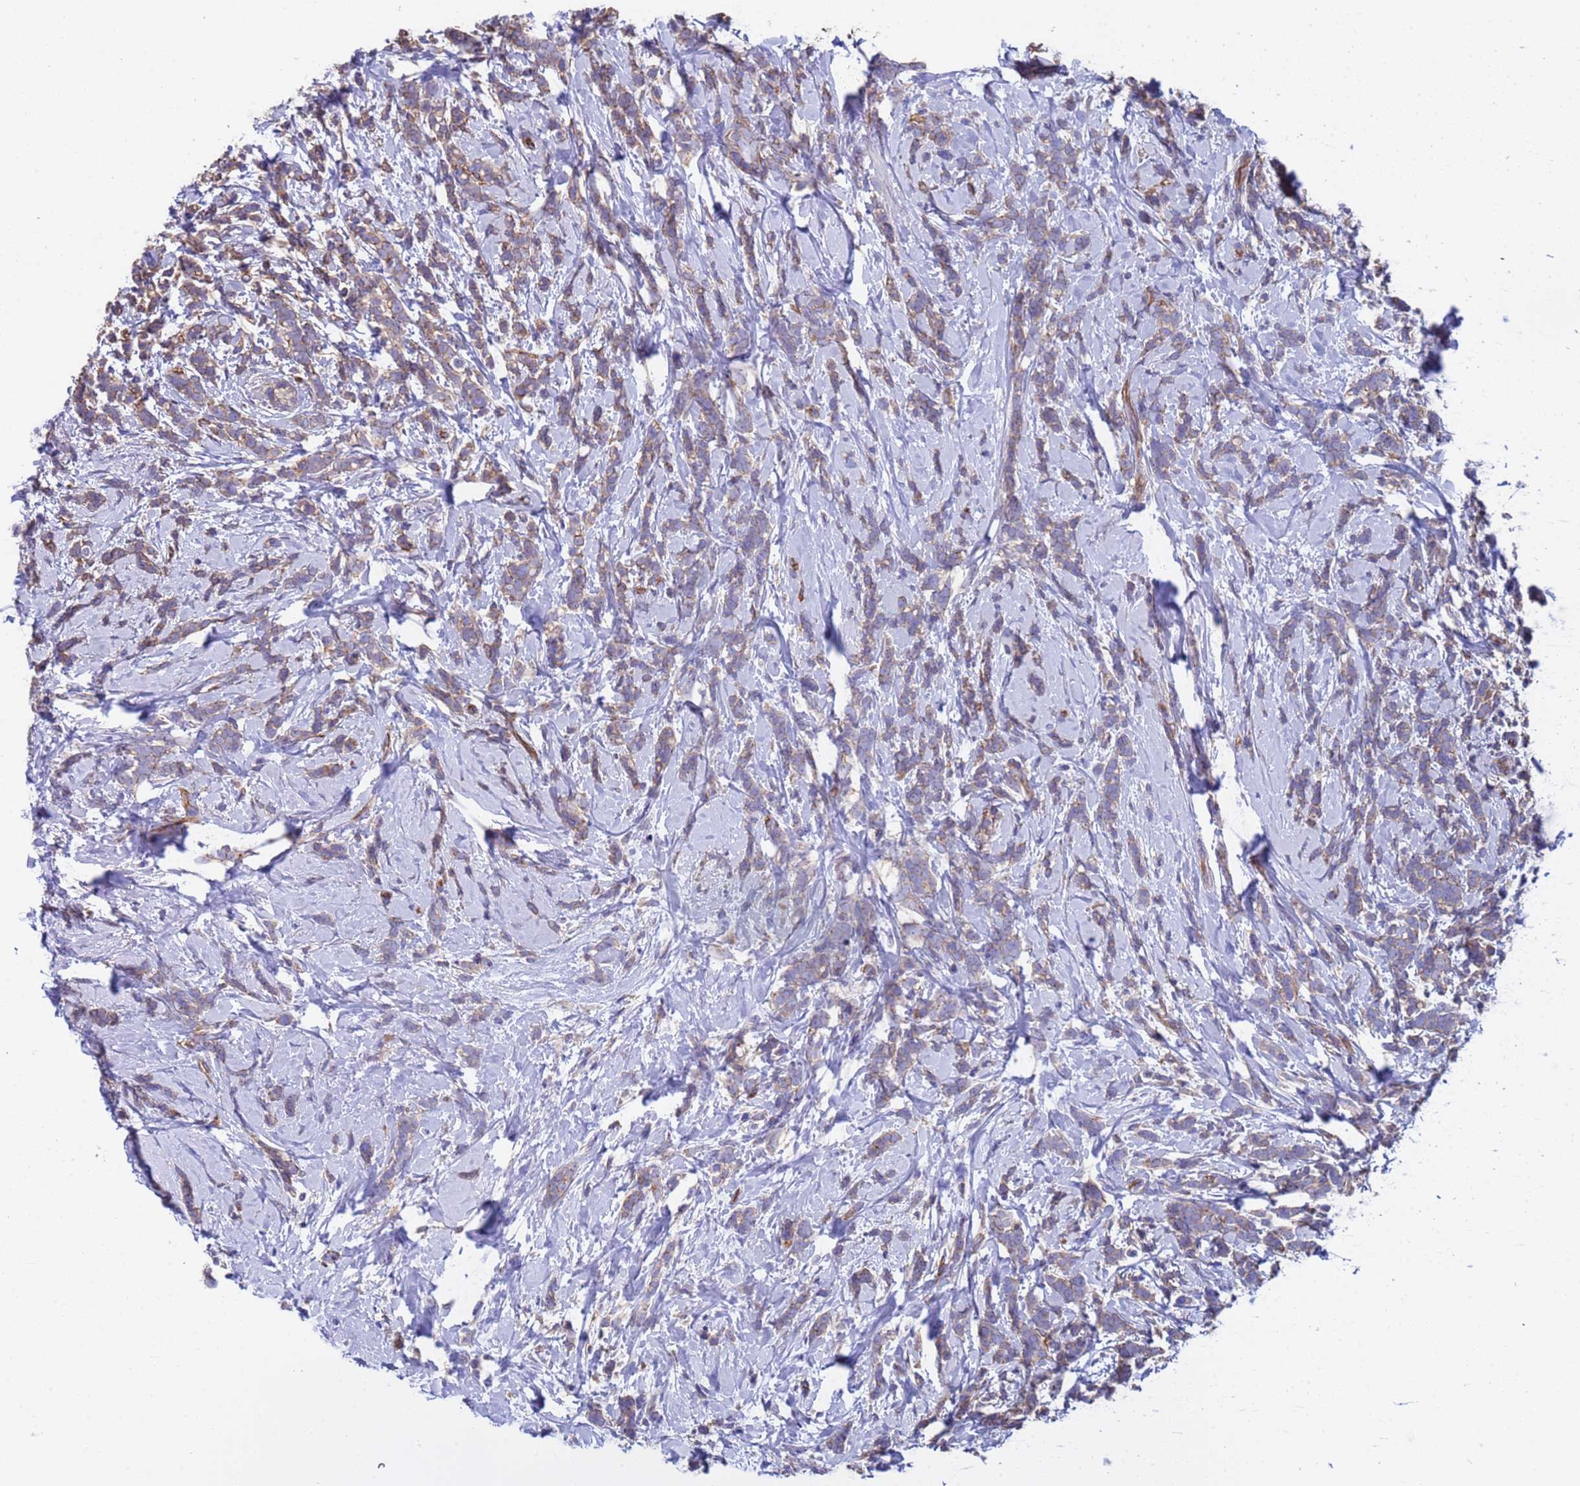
{"staining": {"intensity": "weak", "quantity": ">75%", "location": "cytoplasmic/membranous"}, "tissue": "breast cancer", "cell_type": "Tumor cells", "image_type": "cancer", "snomed": [{"axis": "morphology", "description": "Lobular carcinoma"}, {"axis": "topography", "description": "Breast"}], "caption": "Breast lobular carcinoma stained with a protein marker demonstrates weak staining in tumor cells.", "gene": "ZNF248", "patient": {"sex": "female", "age": 58}}